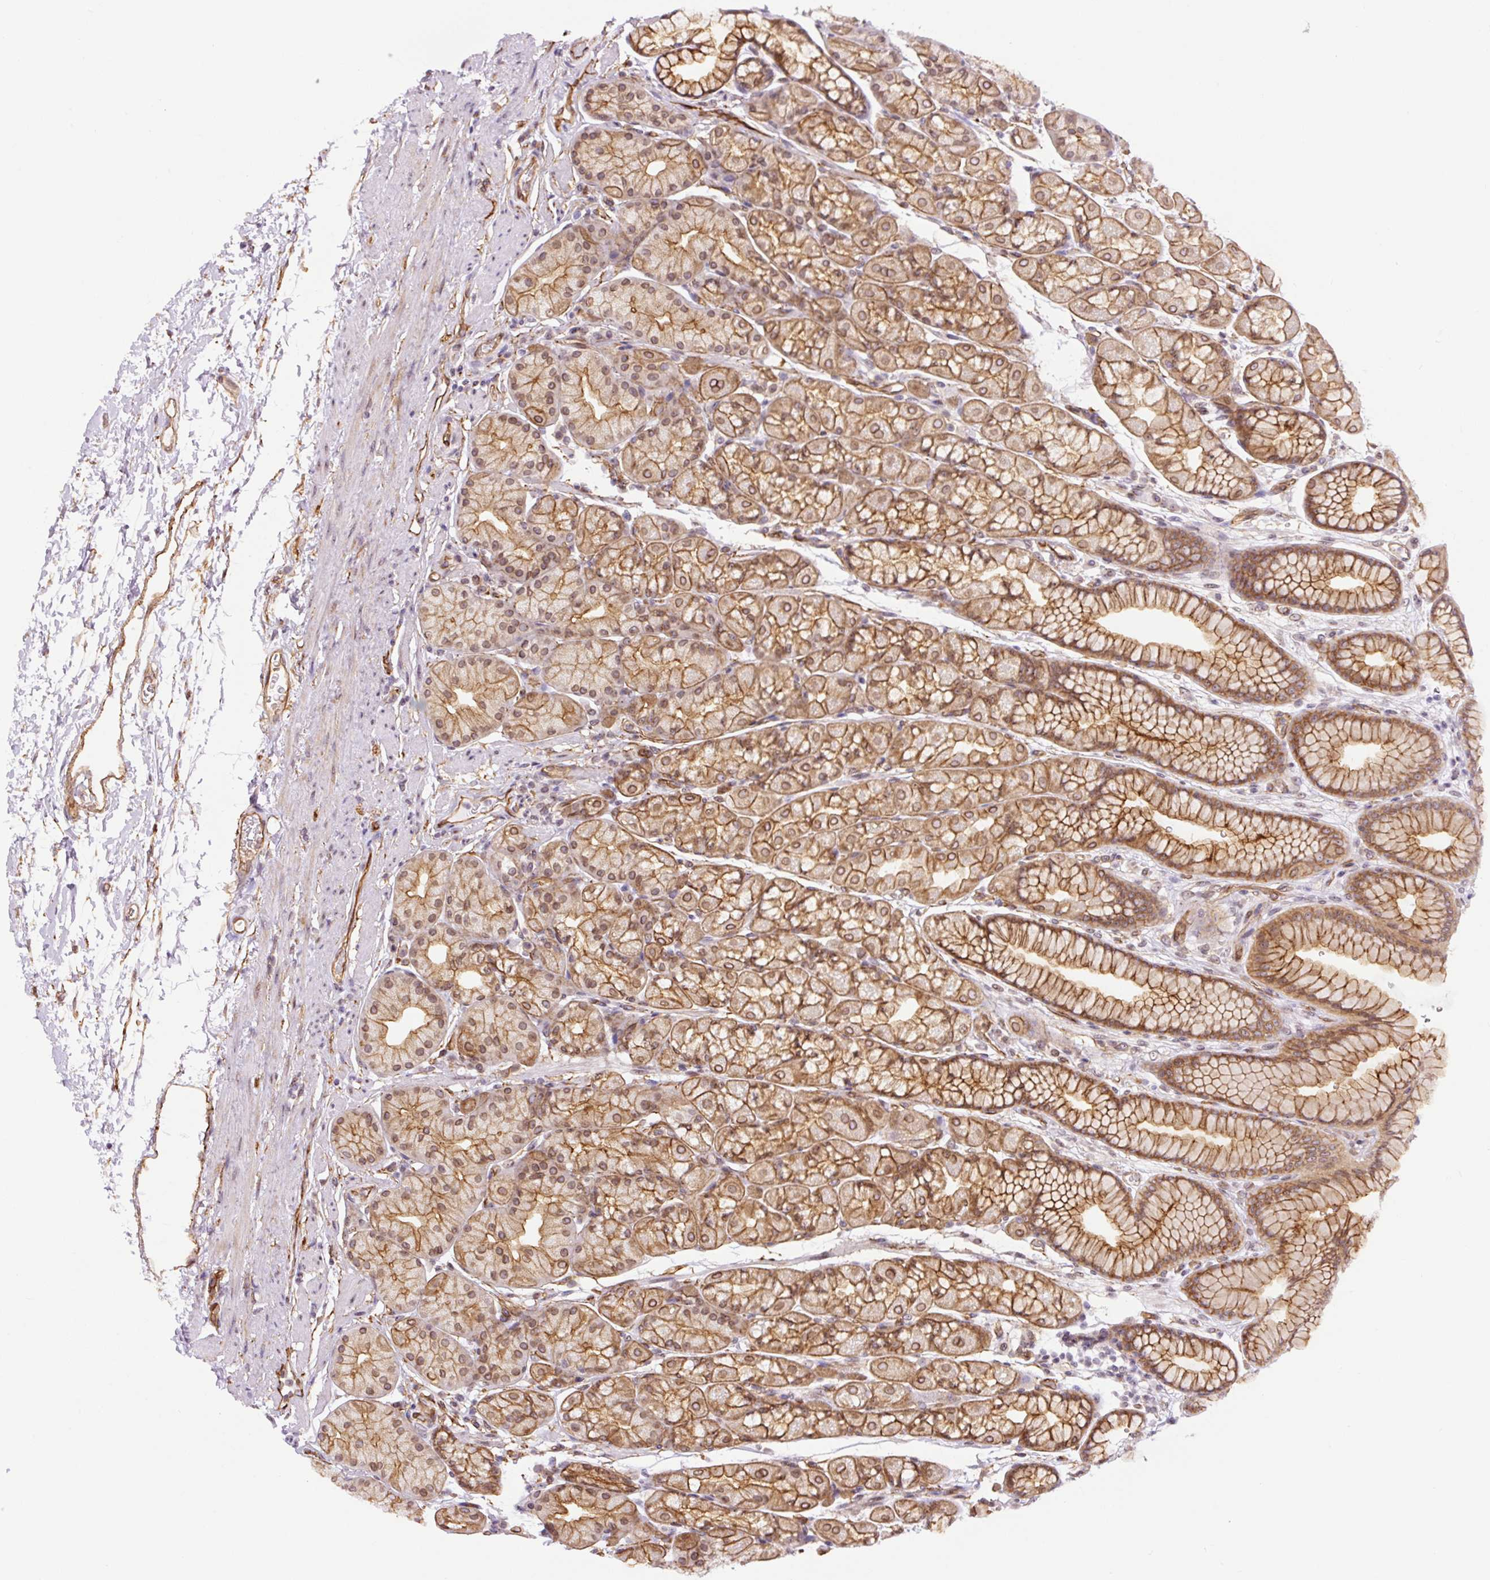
{"staining": {"intensity": "moderate", "quantity": ">75%", "location": "cytoplasmic/membranous,nuclear"}, "tissue": "stomach", "cell_type": "Glandular cells", "image_type": "normal", "snomed": [{"axis": "morphology", "description": "Normal tissue, NOS"}, {"axis": "topography", "description": "Stomach, lower"}], "caption": "Stomach stained for a protein demonstrates moderate cytoplasmic/membranous,nuclear positivity in glandular cells. Using DAB (brown) and hematoxylin (blue) stains, captured at high magnification using brightfield microscopy.", "gene": "MYO5C", "patient": {"sex": "male", "age": 67}}